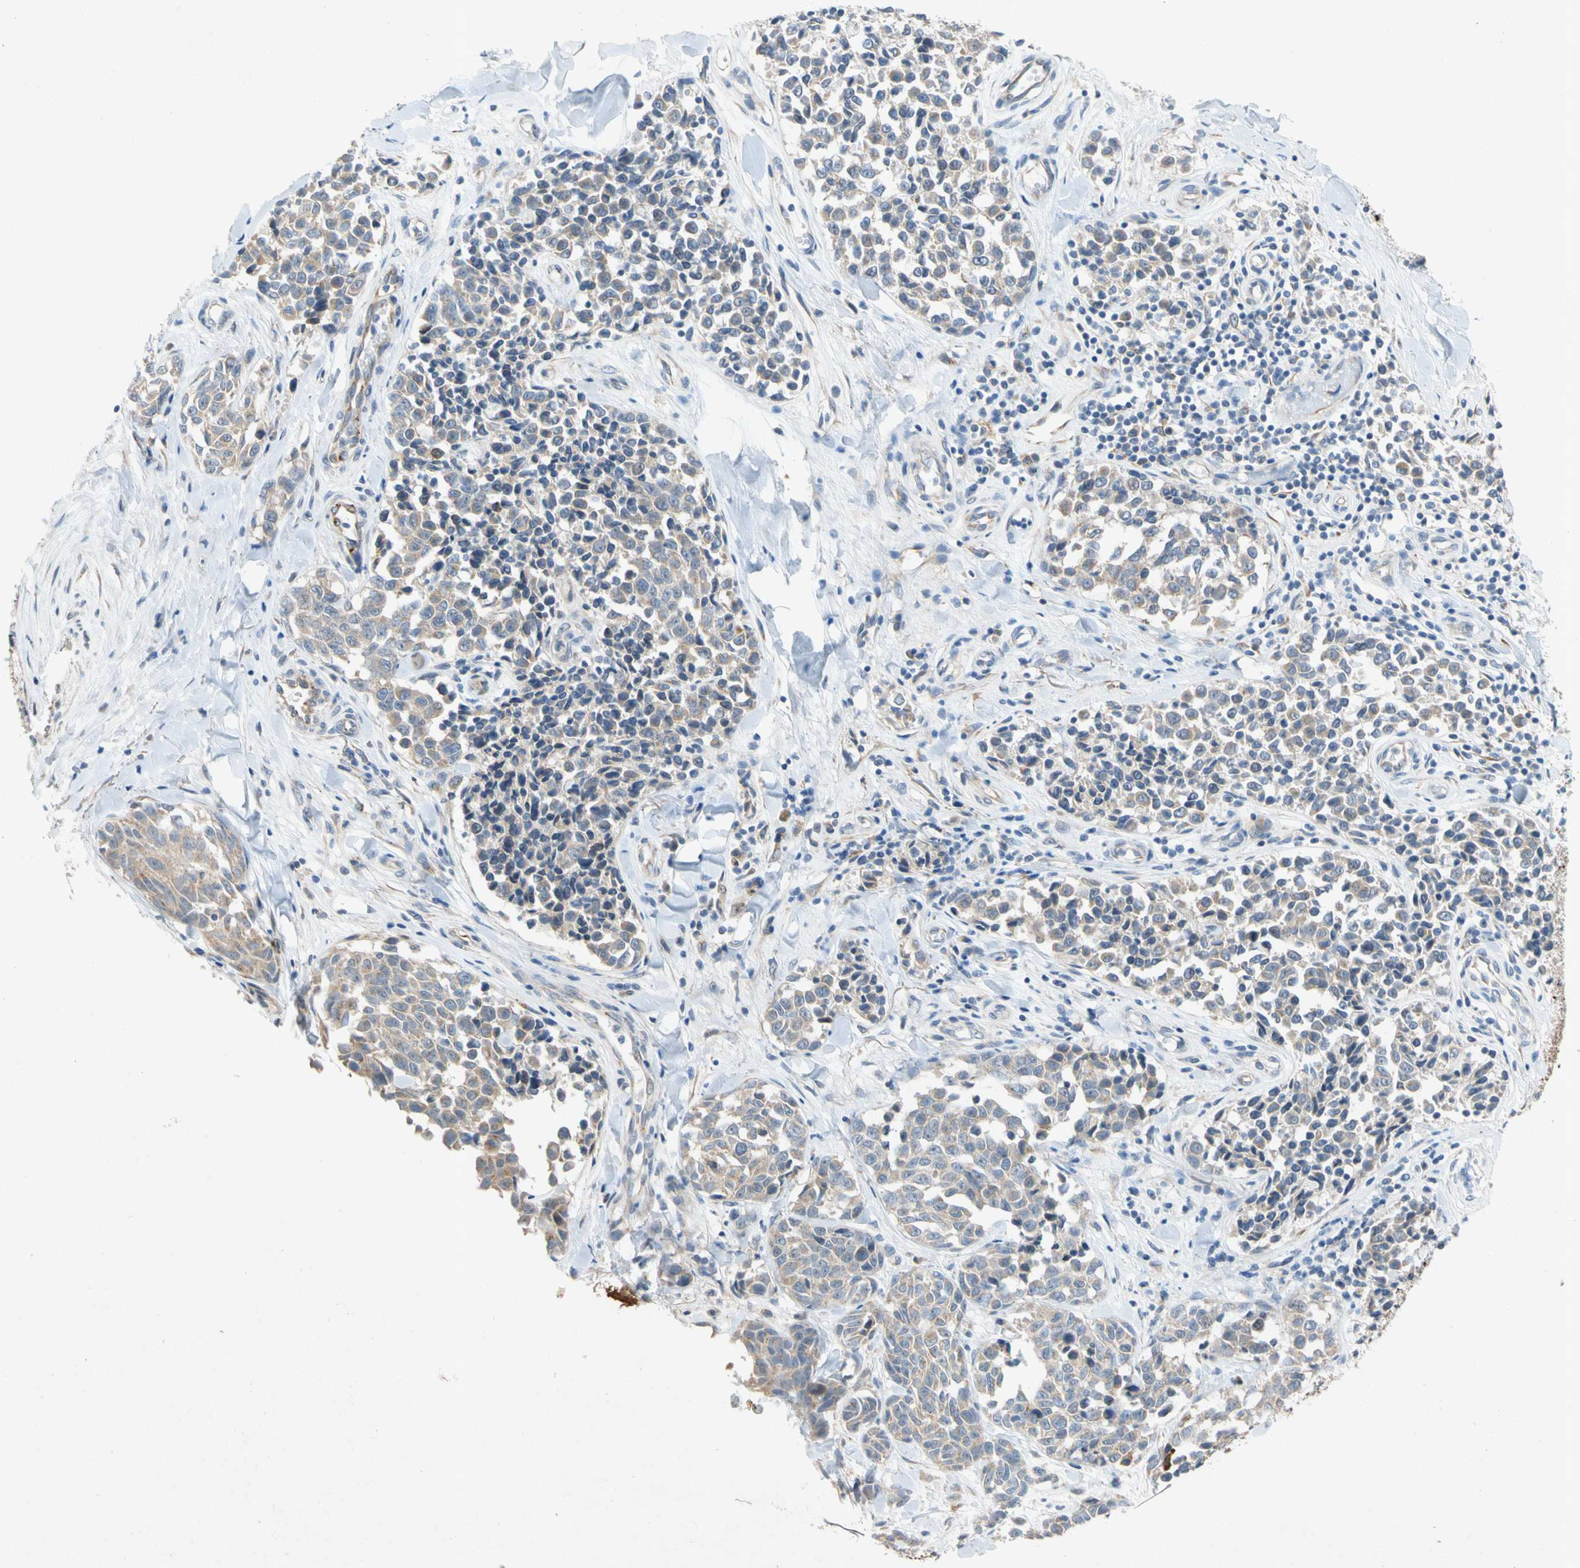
{"staining": {"intensity": "weak", "quantity": ">75%", "location": "cytoplasmic/membranous"}, "tissue": "melanoma", "cell_type": "Tumor cells", "image_type": "cancer", "snomed": [{"axis": "morphology", "description": "Malignant melanoma, NOS"}, {"axis": "topography", "description": "Skin"}], "caption": "Malignant melanoma tissue shows weak cytoplasmic/membranous staining in approximately >75% of tumor cells Nuclei are stained in blue.", "gene": "GASK1B", "patient": {"sex": "female", "age": 64}}